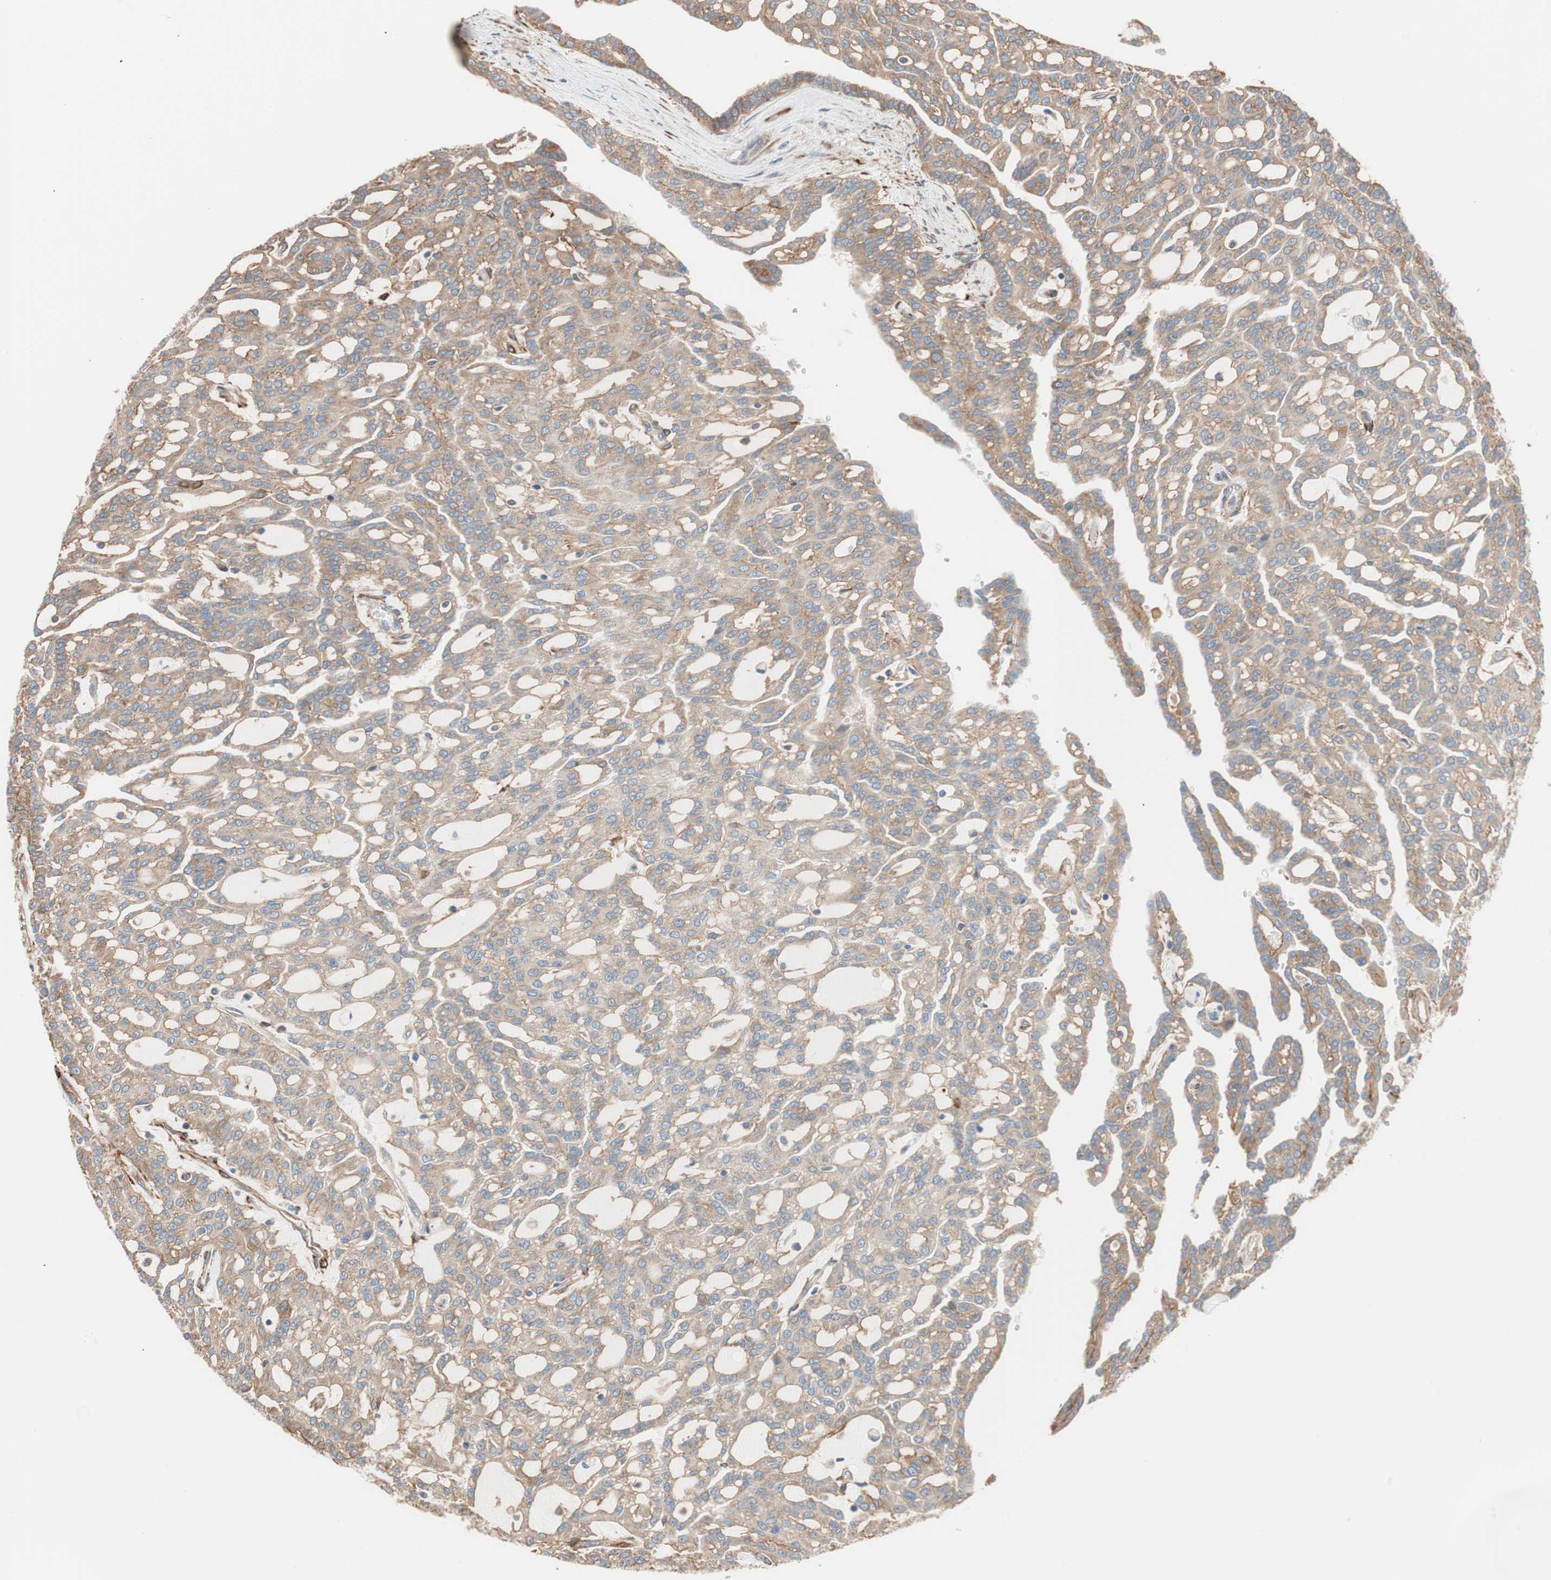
{"staining": {"intensity": "moderate", "quantity": ">75%", "location": "cytoplasmic/membranous"}, "tissue": "renal cancer", "cell_type": "Tumor cells", "image_type": "cancer", "snomed": [{"axis": "morphology", "description": "Adenocarcinoma, NOS"}, {"axis": "topography", "description": "Kidney"}], "caption": "Renal adenocarcinoma was stained to show a protein in brown. There is medium levels of moderate cytoplasmic/membranous expression in approximately >75% of tumor cells.", "gene": "GPSM2", "patient": {"sex": "male", "age": 63}}